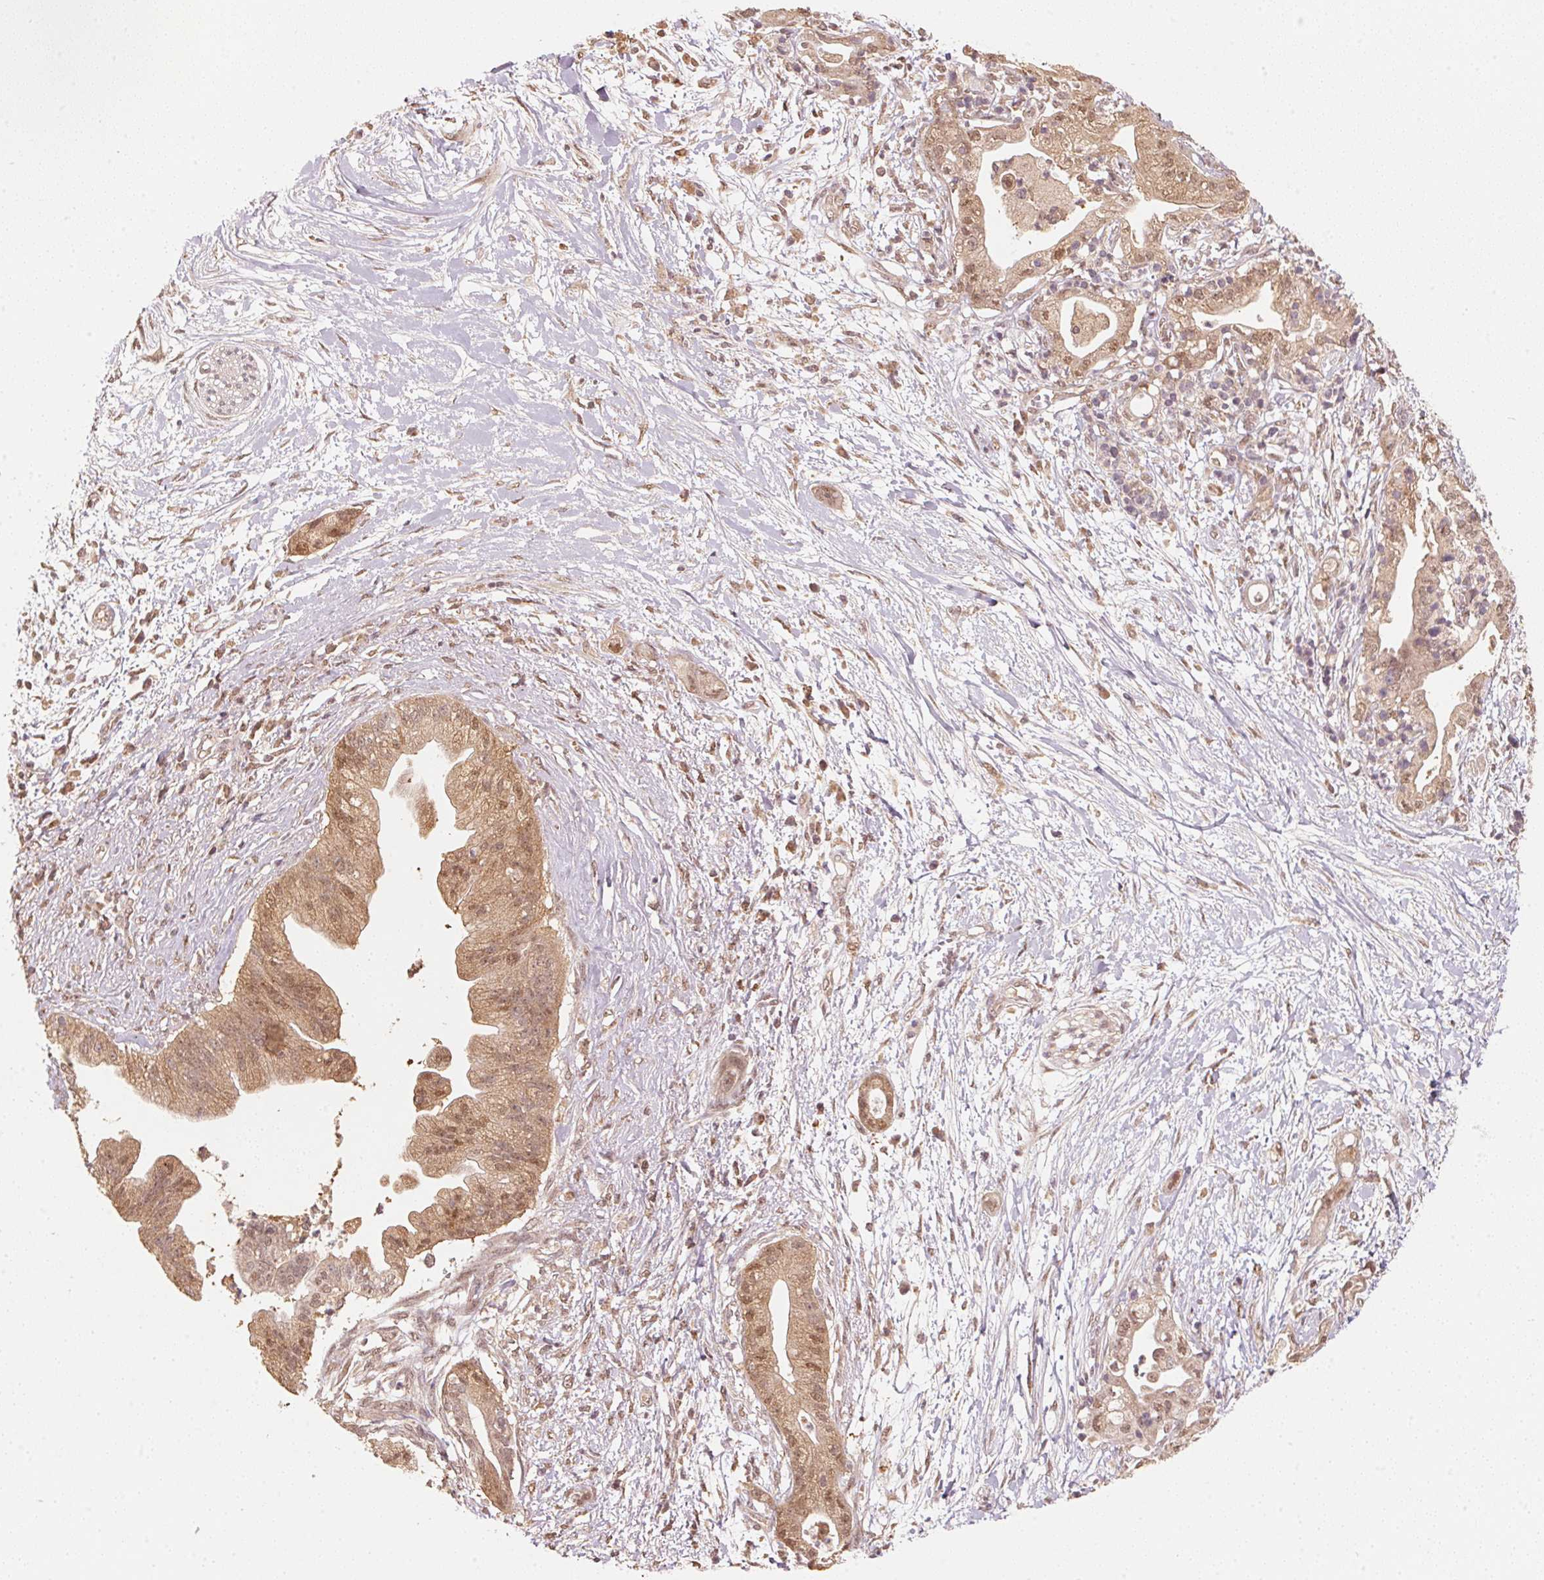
{"staining": {"intensity": "moderate", "quantity": ">75%", "location": "cytoplasmic/membranous,nuclear"}, "tissue": "pancreatic cancer", "cell_type": "Tumor cells", "image_type": "cancer", "snomed": [{"axis": "morphology", "description": "Normal tissue, NOS"}, {"axis": "morphology", "description": "Adenocarcinoma, NOS"}, {"axis": "topography", "description": "Lymph node"}, {"axis": "topography", "description": "Pancreas"}], "caption": "Tumor cells demonstrate moderate cytoplasmic/membranous and nuclear expression in about >75% of cells in pancreatic cancer (adenocarcinoma).", "gene": "C2orf73", "patient": {"sex": "female", "age": 58}}